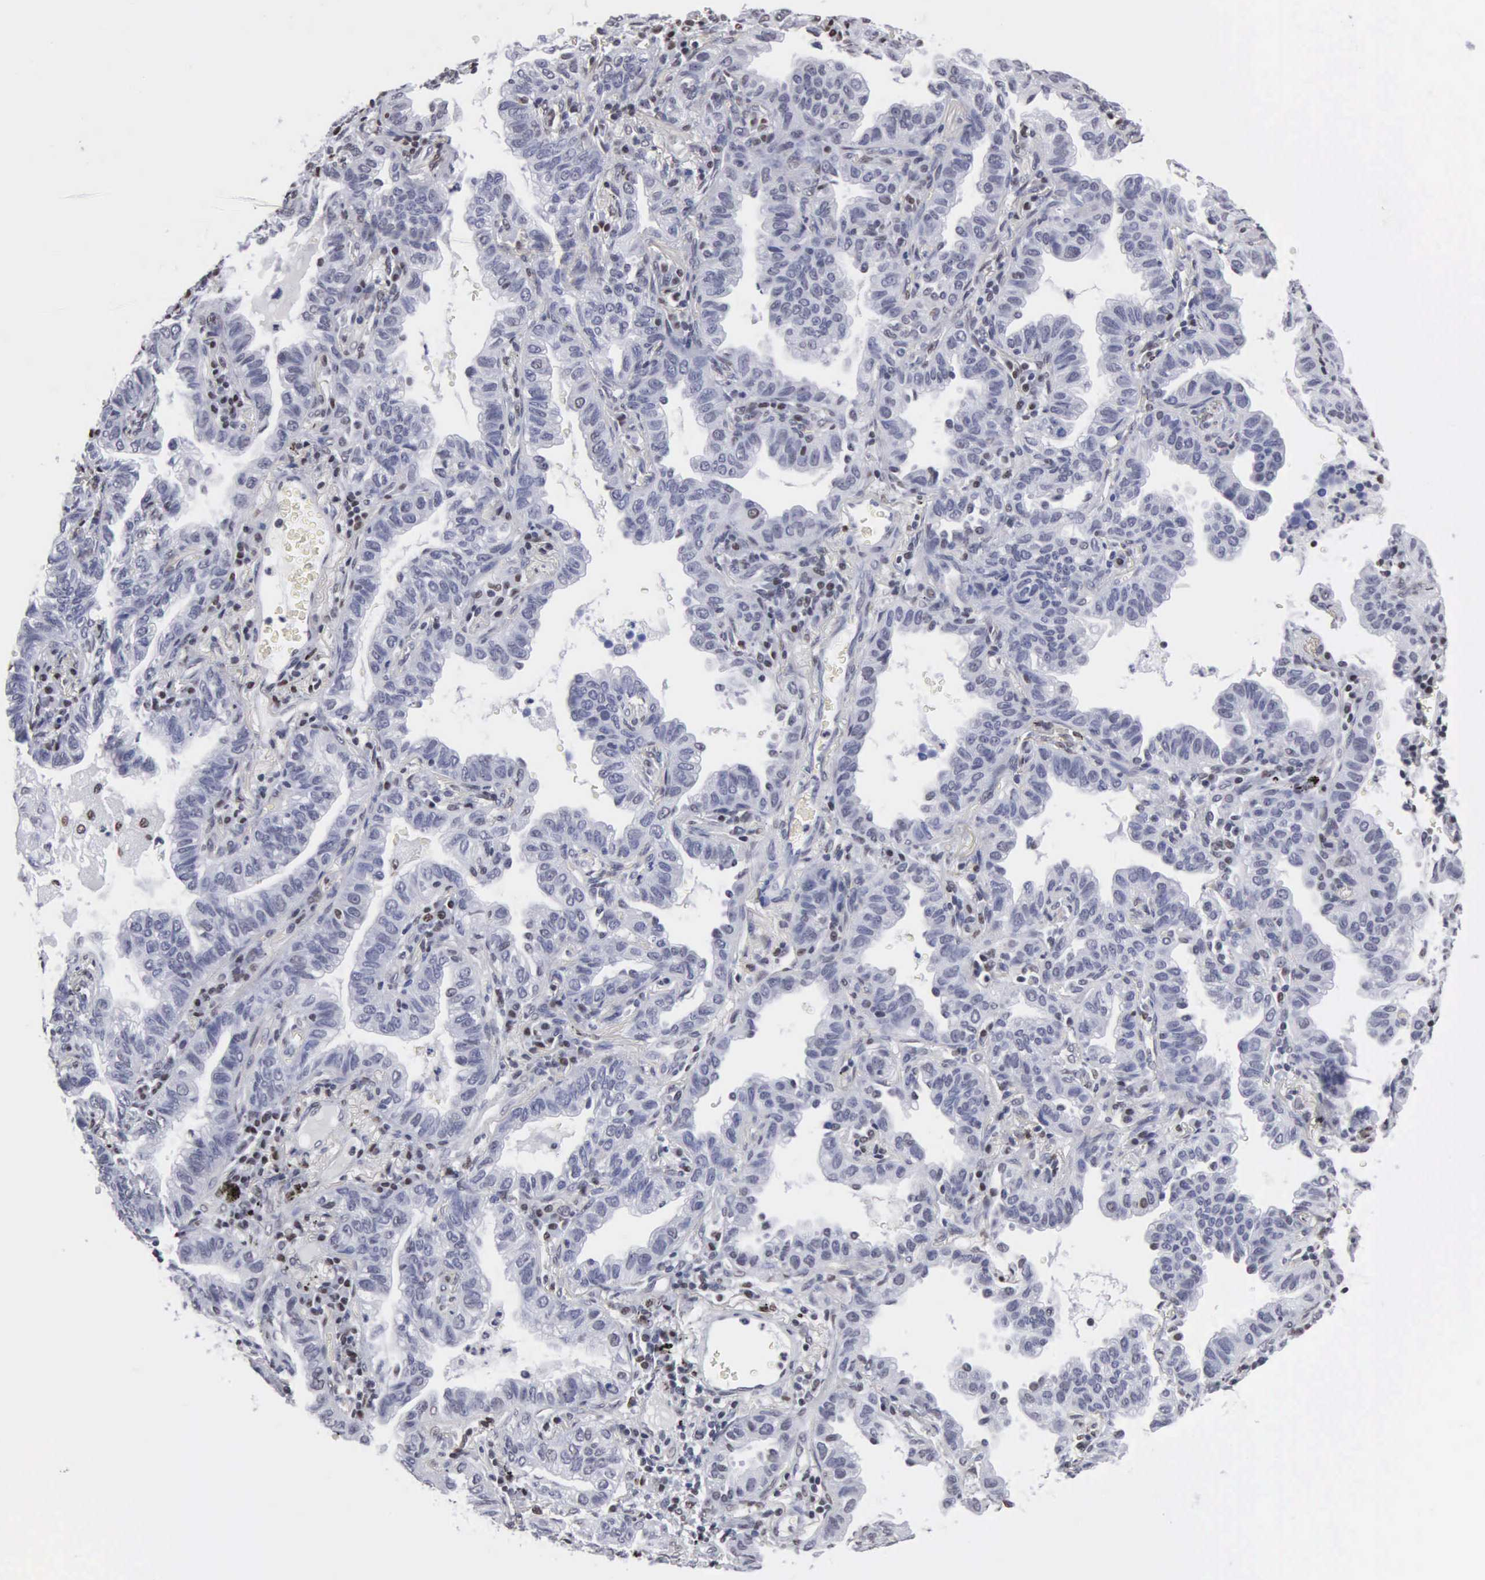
{"staining": {"intensity": "negative", "quantity": "none", "location": "none"}, "tissue": "lung cancer", "cell_type": "Tumor cells", "image_type": "cancer", "snomed": [{"axis": "morphology", "description": "Adenocarcinoma, NOS"}, {"axis": "topography", "description": "Lung"}], "caption": "Tumor cells are negative for brown protein staining in lung adenocarcinoma.", "gene": "CCNG1", "patient": {"sex": "female", "age": 50}}